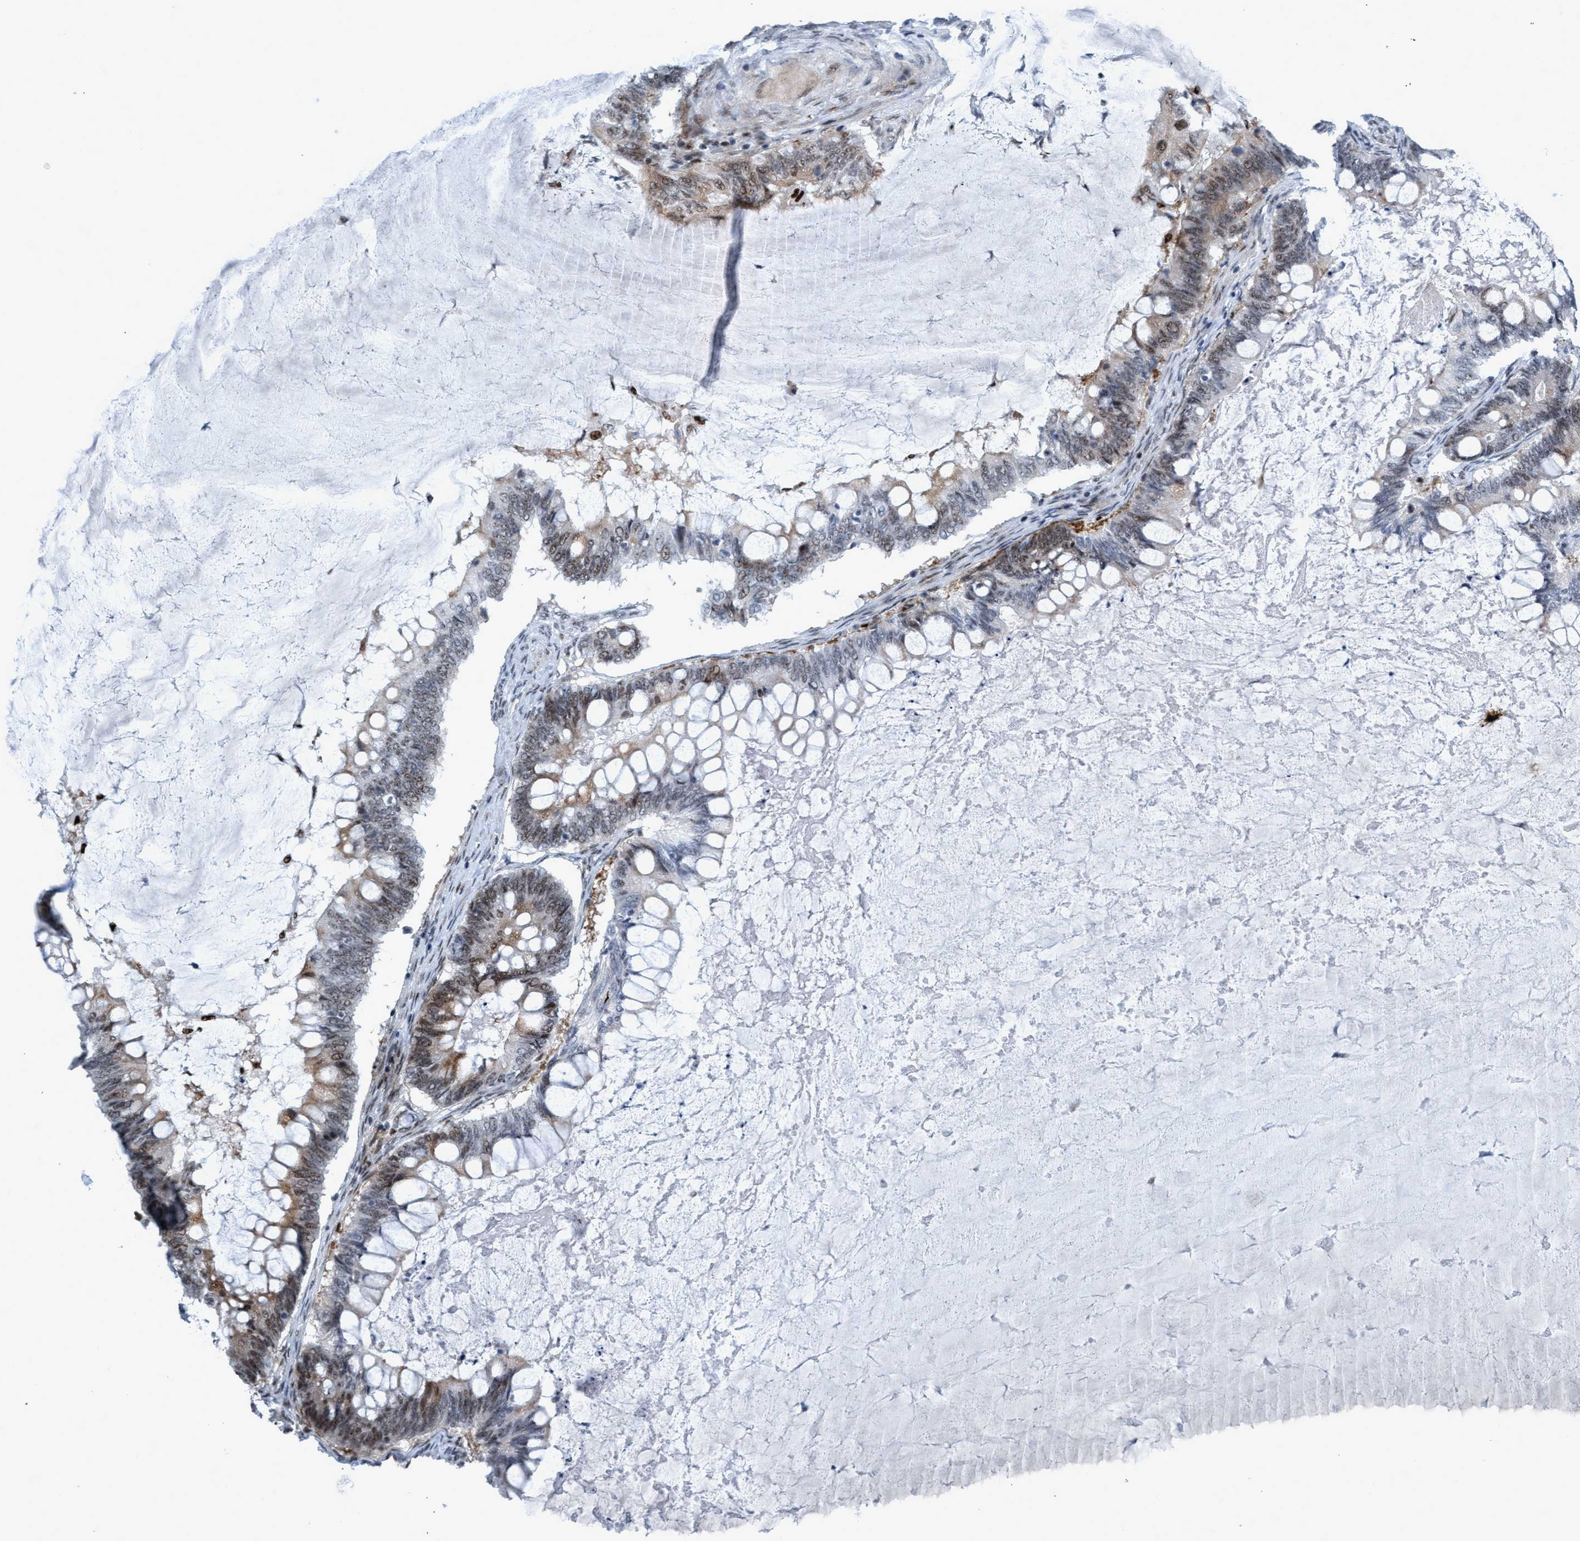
{"staining": {"intensity": "weak", "quantity": "25%-75%", "location": "cytoplasmic/membranous,nuclear"}, "tissue": "ovarian cancer", "cell_type": "Tumor cells", "image_type": "cancer", "snomed": [{"axis": "morphology", "description": "Cystadenocarcinoma, mucinous, NOS"}, {"axis": "topography", "description": "Ovary"}], "caption": "High-power microscopy captured an immunohistochemistry image of ovarian cancer, revealing weak cytoplasmic/membranous and nuclear positivity in about 25%-75% of tumor cells.", "gene": "CWC27", "patient": {"sex": "female", "age": 61}}